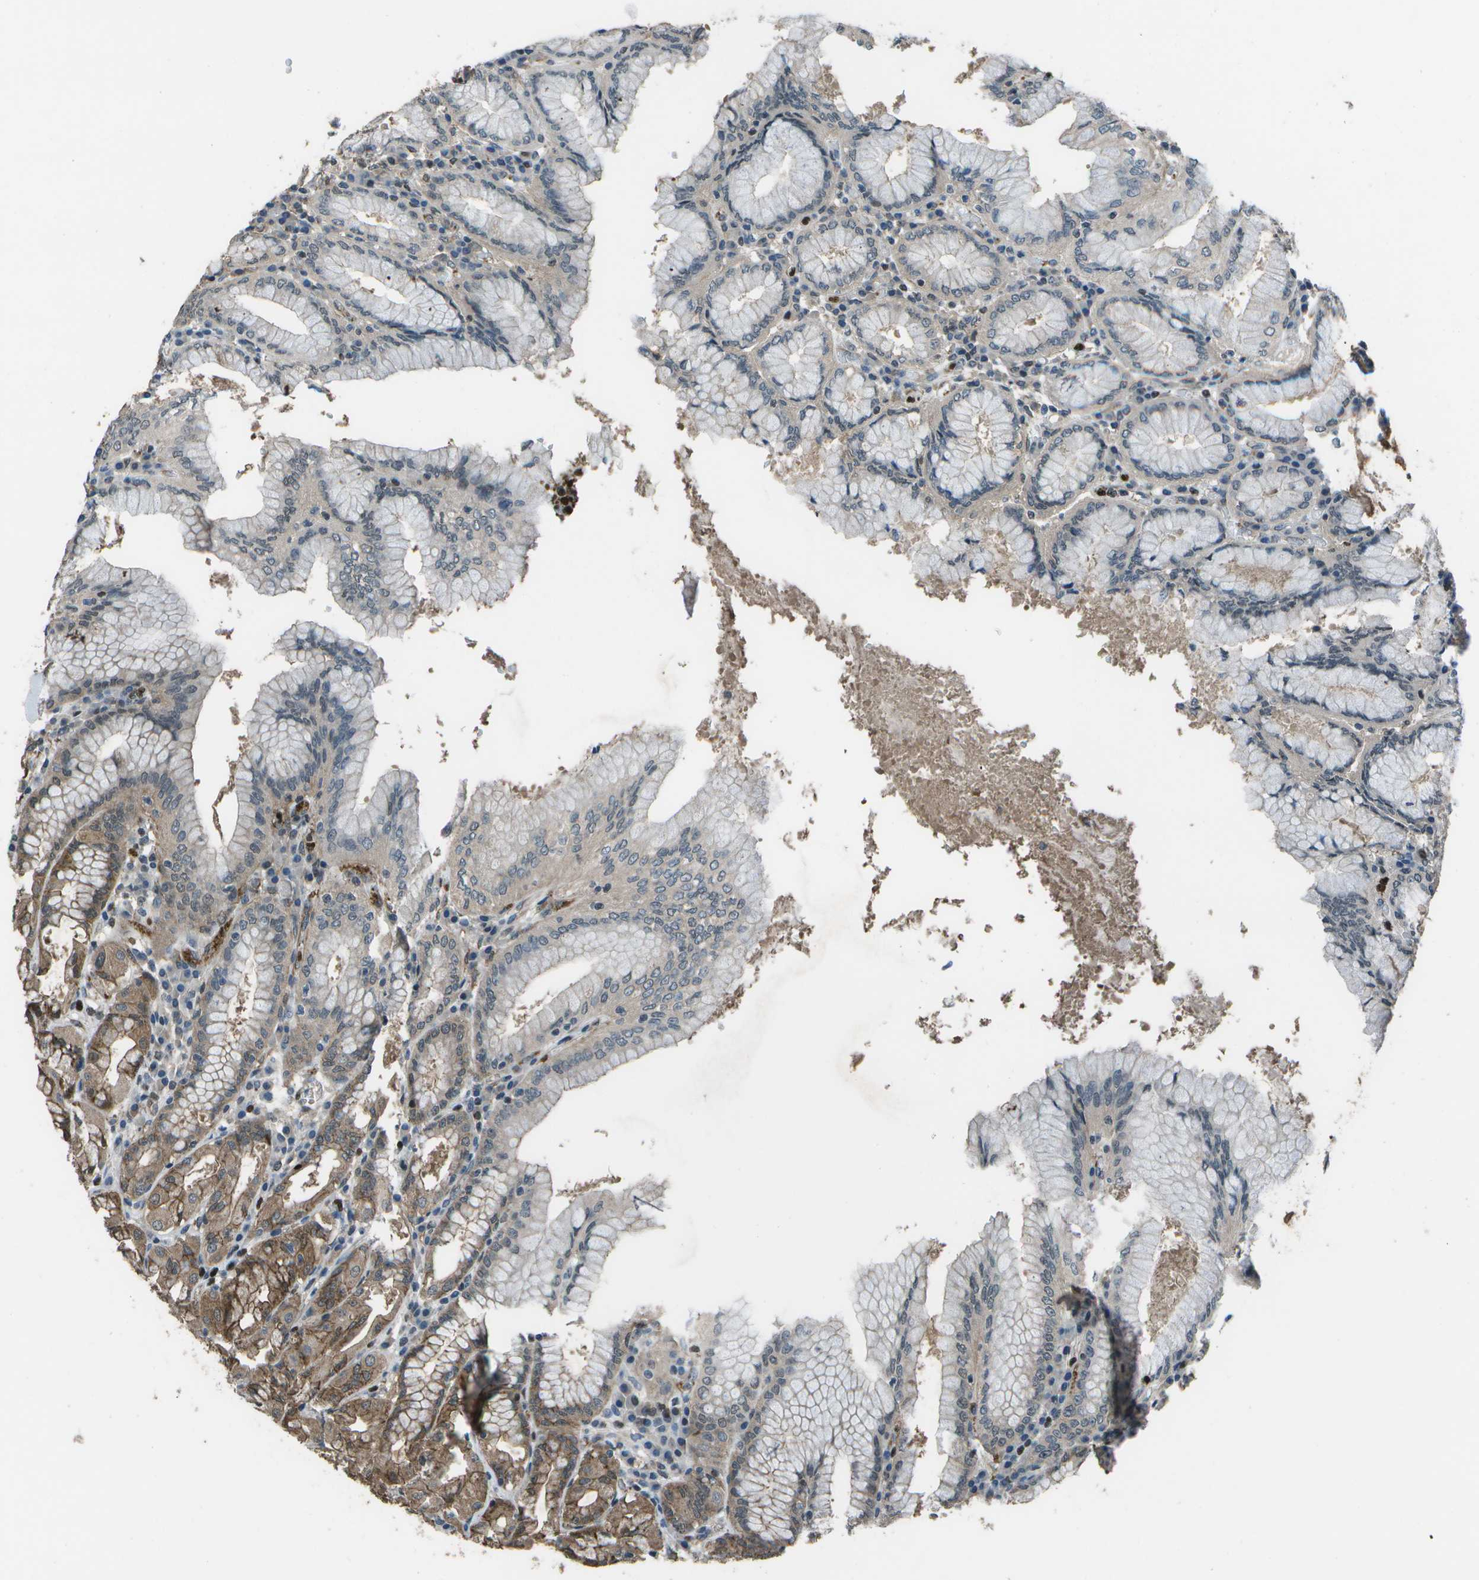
{"staining": {"intensity": "moderate", "quantity": "25%-75%", "location": "cytoplasmic/membranous"}, "tissue": "stomach", "cell_type": "Glandular cells", "image_type": "normal", "snomed": [{"axis": "morphology", "description": "Normal tissue, NOS"}, {"axis": "topography", "description": "Stomach"}, {"axis": "topography", "description": "Stomach, lower"}], "caption": "A medium amount of moderate cytoplasmic/membranous expression is identified in approximately 25%-75% of glandular cells in benign stomach.", "gene": "PDLIM1", "patient": {"sex": "female", "age": 56}}